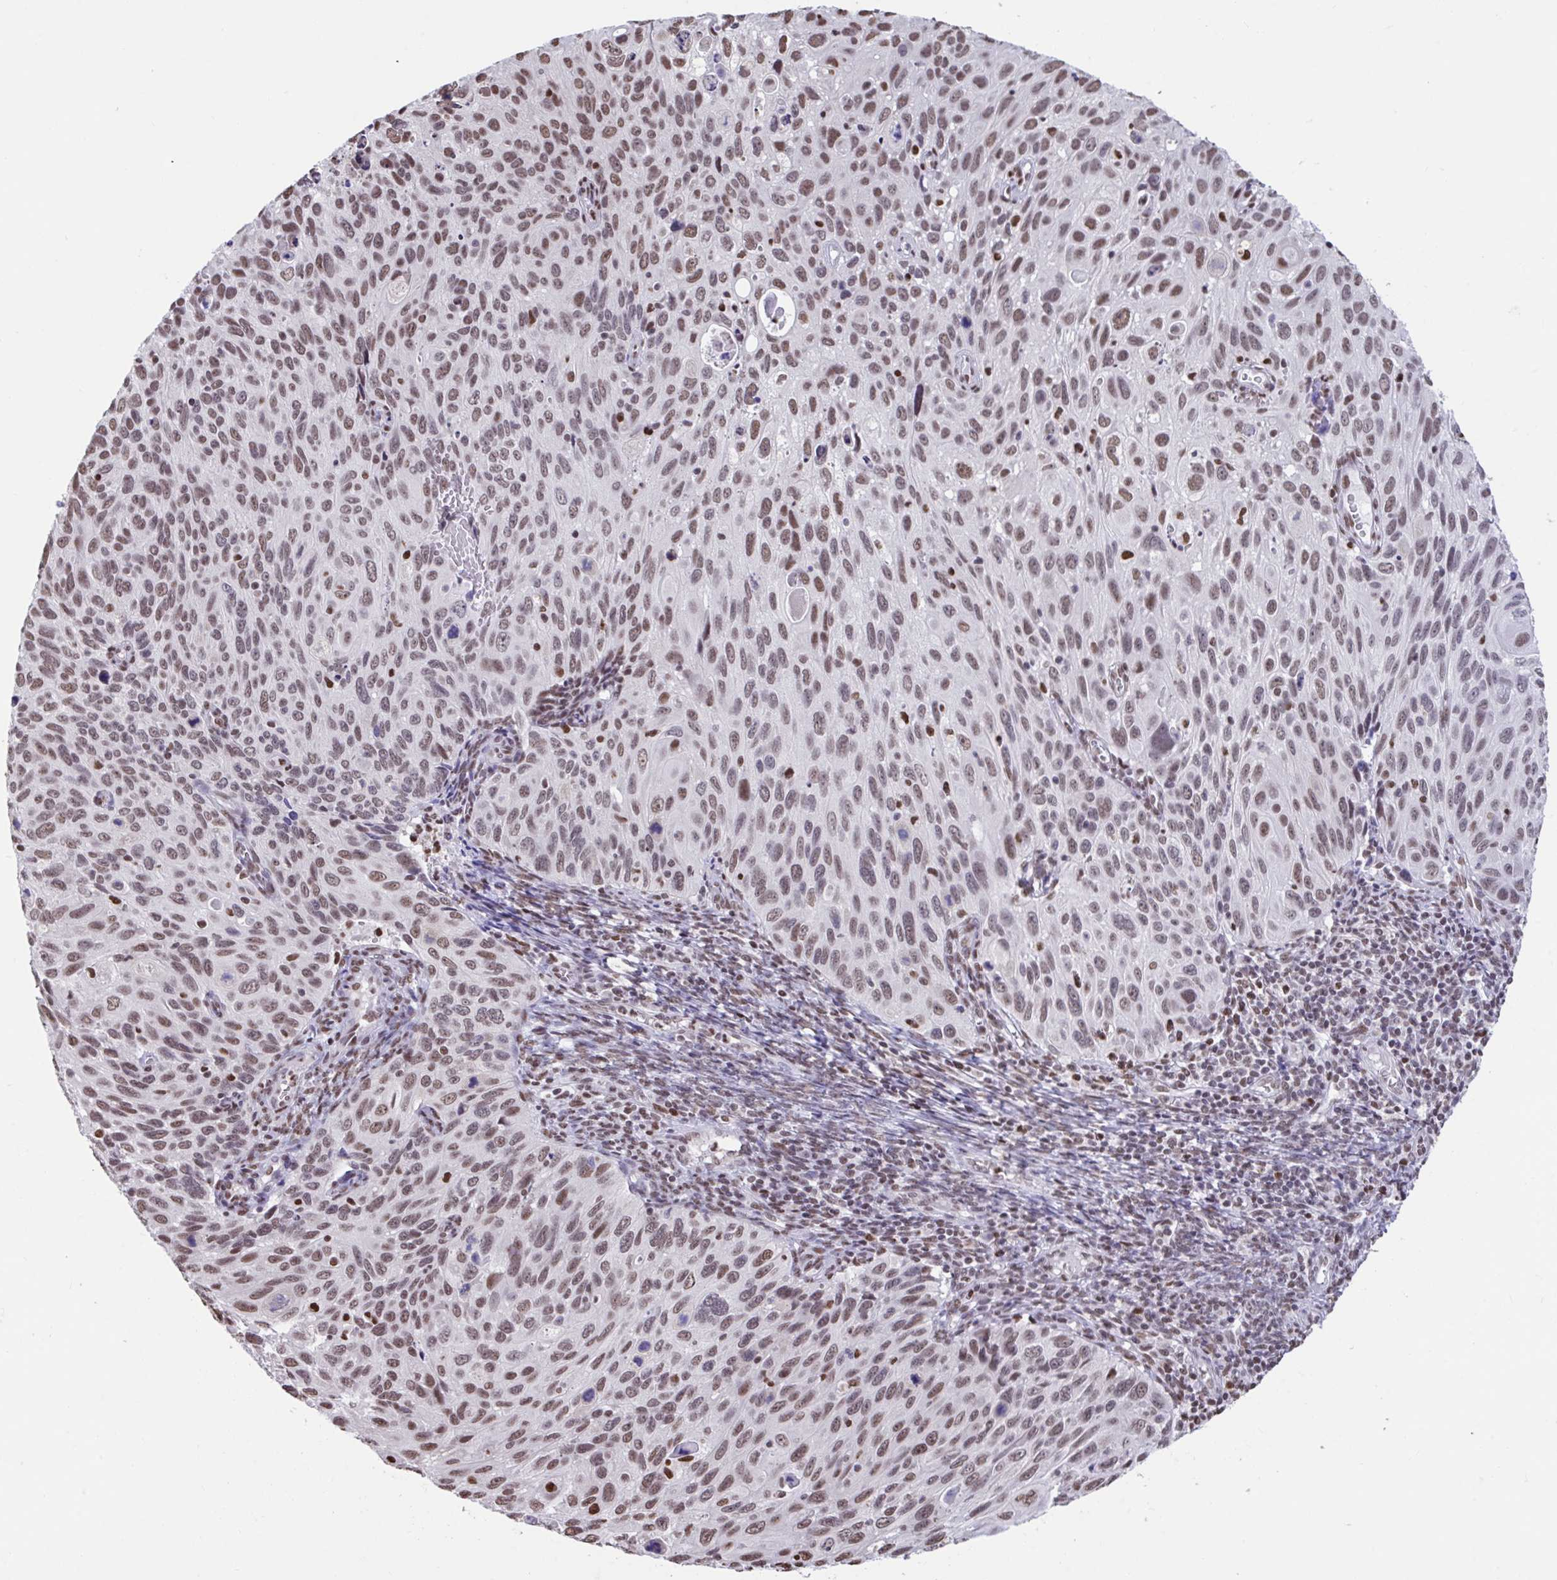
{"staining": {"intensity": "moderate", "quantity": ">75%", "location": "nuclear"}, "tissue": "cervical cancer", "cell_type": "Tumor cells", "image_type": "cancer", "snomed": [{"axis": "morphology", "description": "Squamous cell carcinoma, NOS"}, {"axis": "topography", "description": "Cervix"}], "caption": "A micrograph of human cervical squamous cell carcinoma stained for a protein exhibits moderate nuclear brown staining in tumor cells.", "gene": "HNRNPDL", "patient": {"sex": "female", "age": 70}}